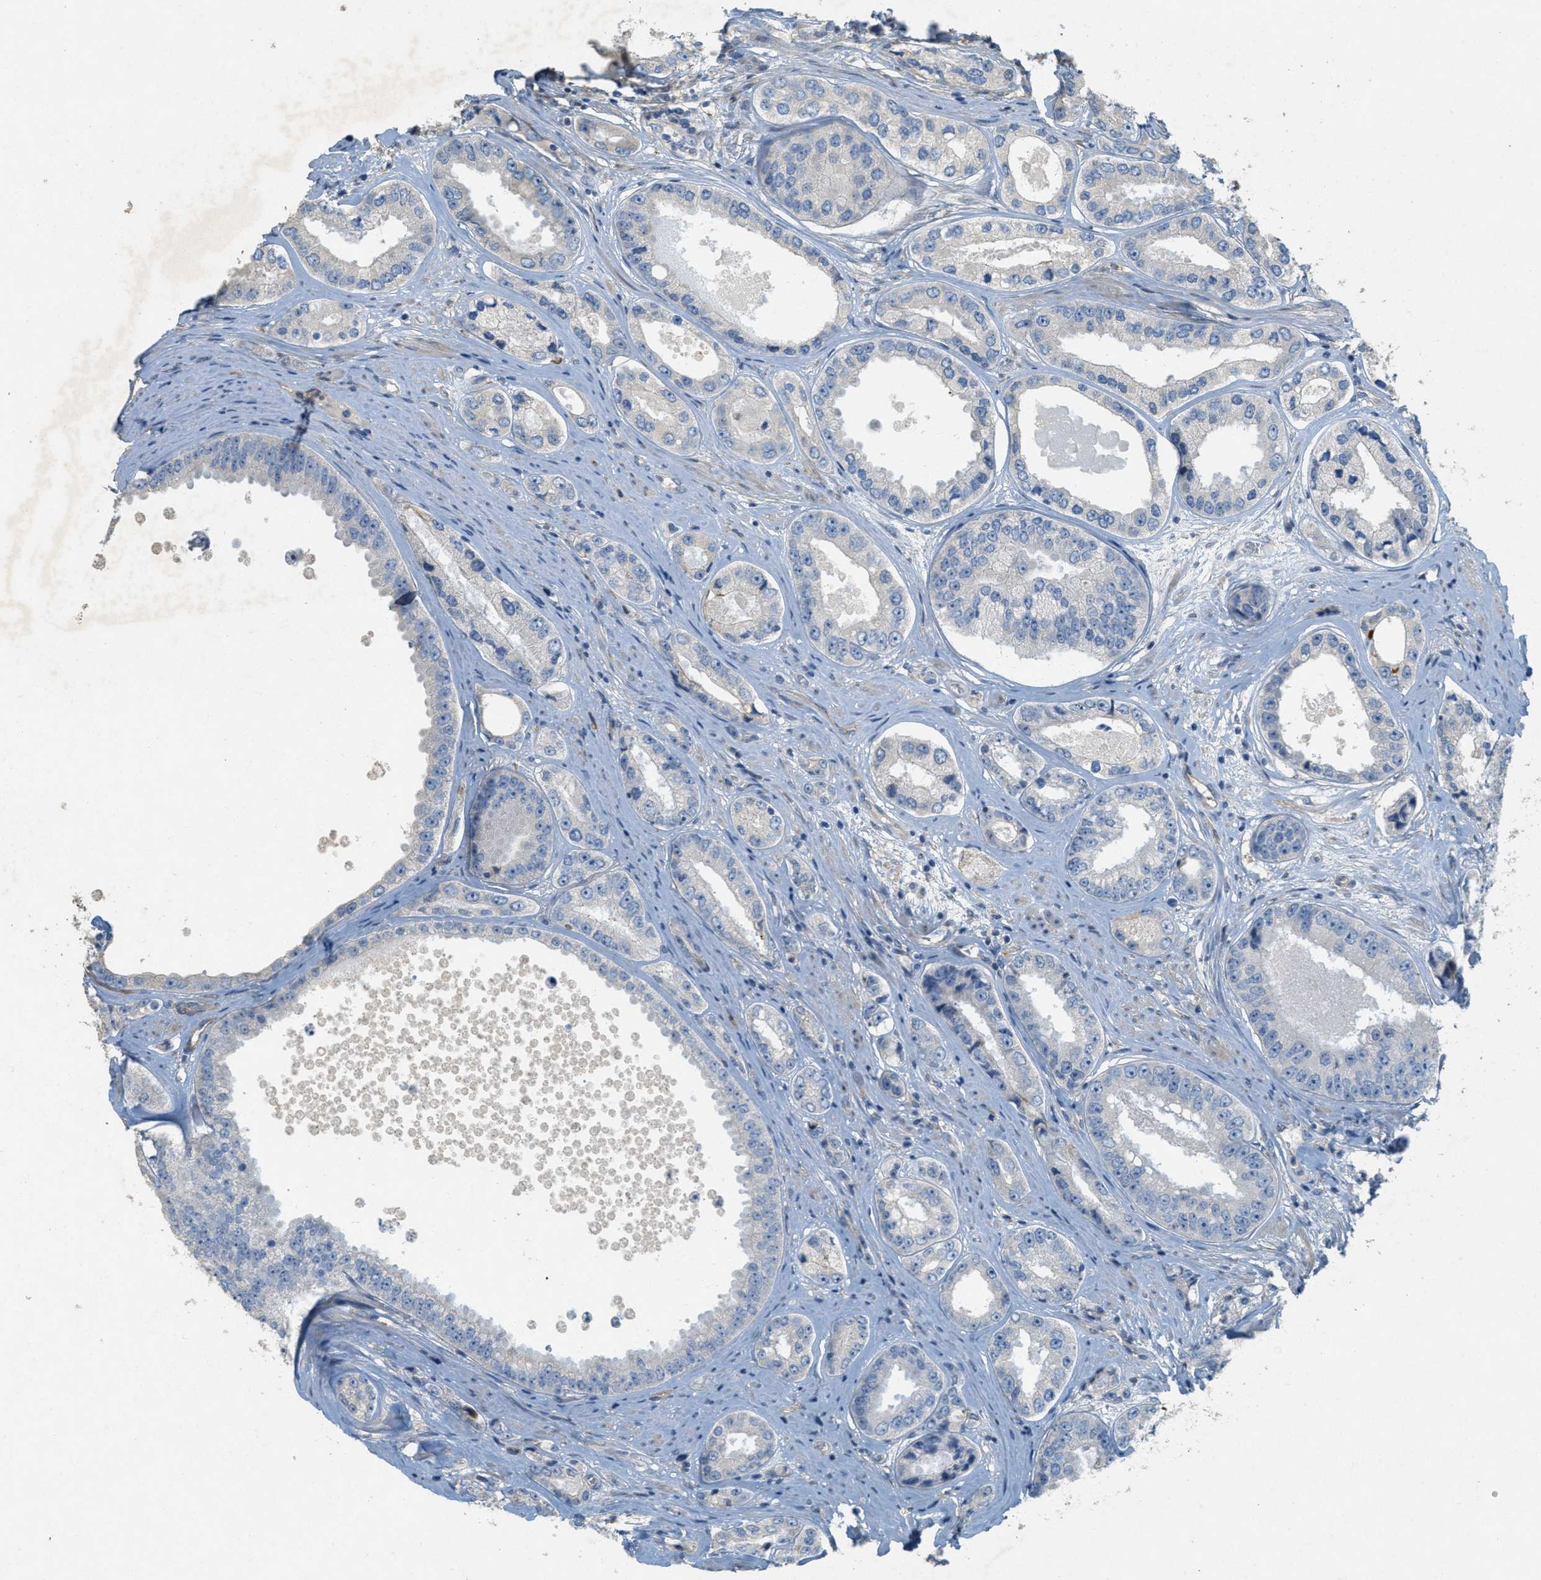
{"staining": {"intensity": "negative", "quantity": "none", "location": "none"}, "tissue": "prostate cancer", "cell_type": "Tumor cells", "image_type": "cancer", "snomed": [{"axis": "morphology", "description": "Adenocarcinoma, High grade"}, {"axis": "topography", "description": "Prostate"}], "caption": "A micrograph of human prostate adenocarcinoma (high-grade) is negative for staining in tumor cells.", "gene": "ADCY5", "patient": {"sex": "male", "age": 61}}